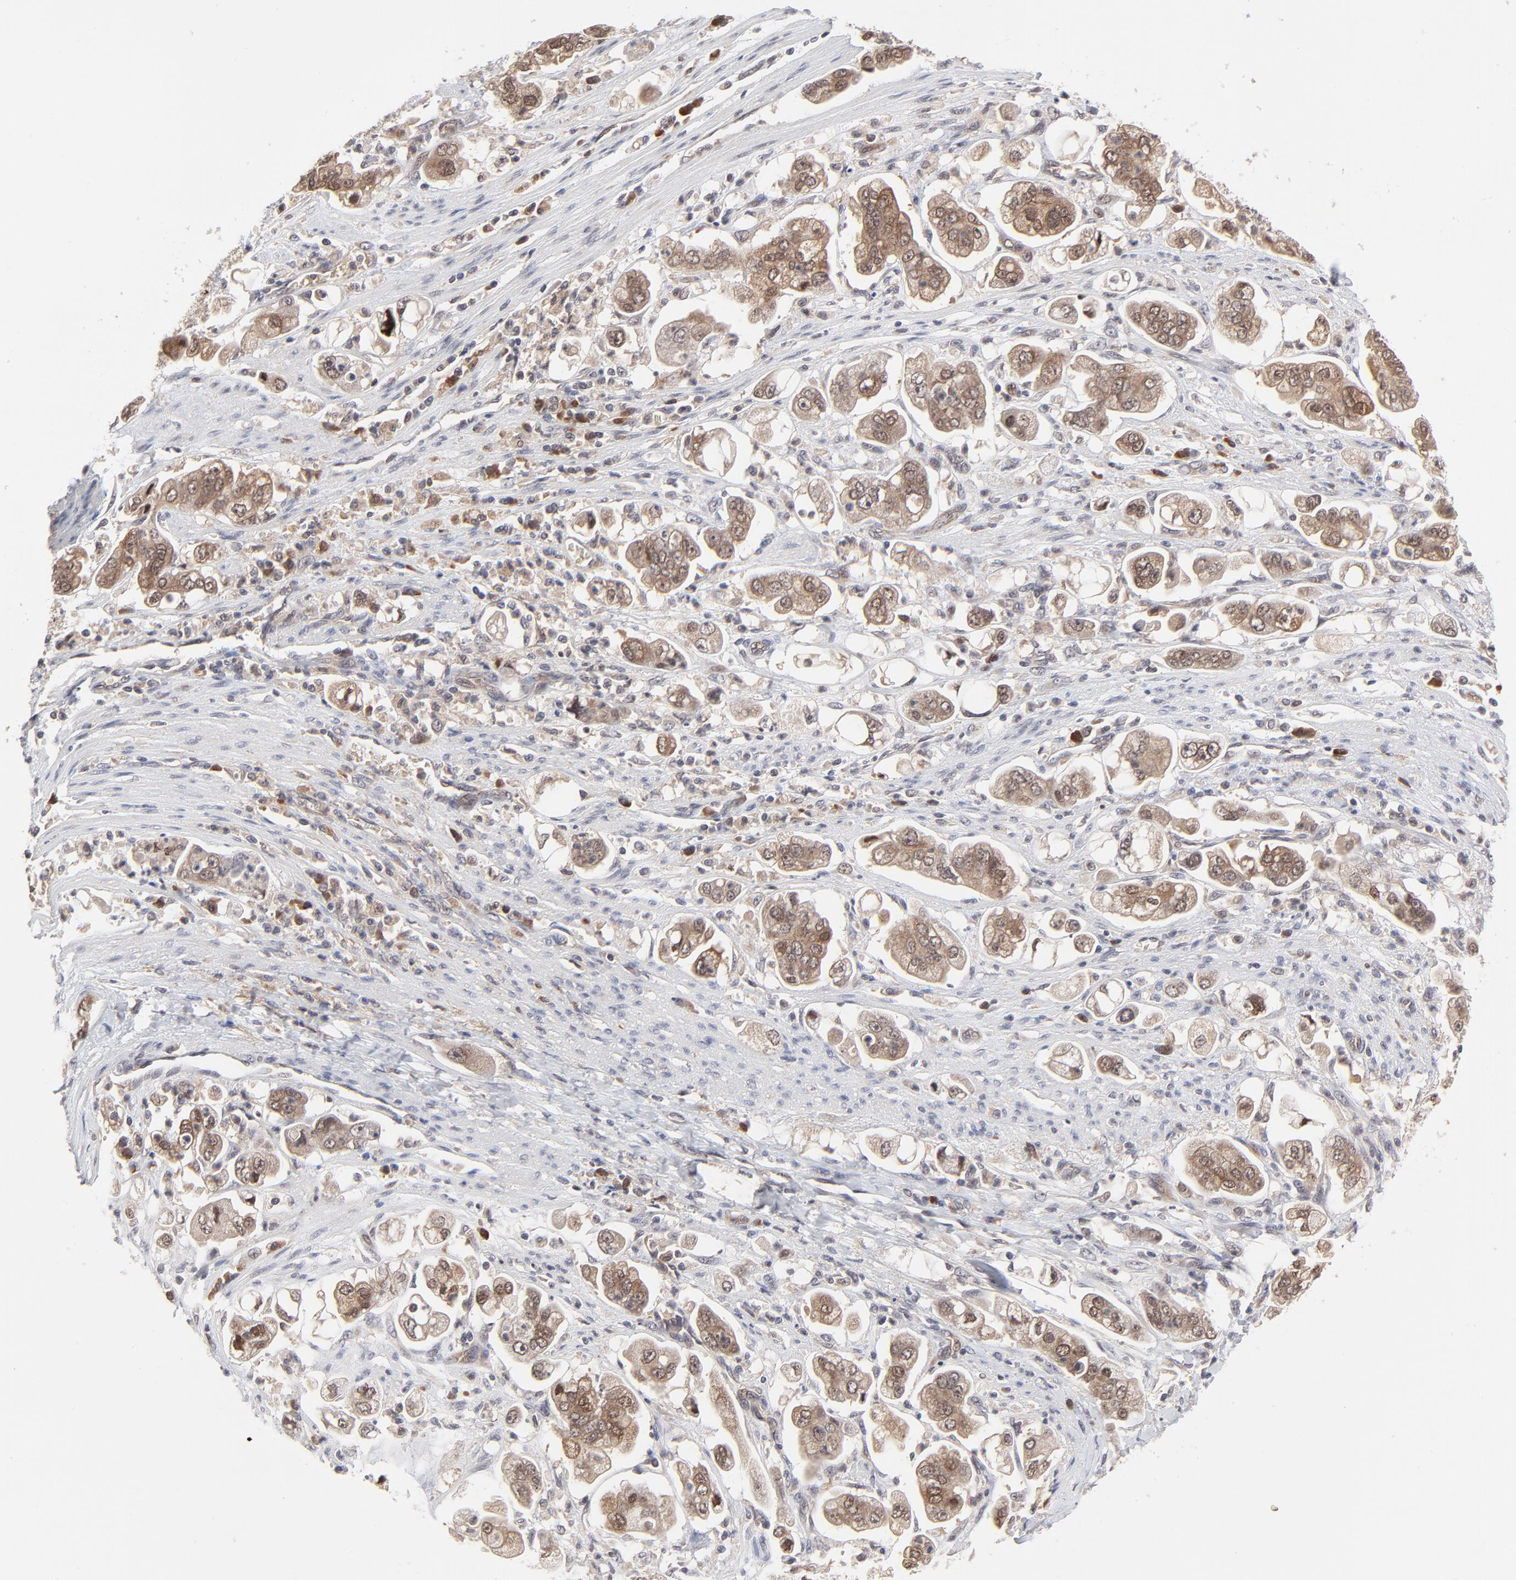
{"staining": {"intensity": "moderate", "quantity": ">75%", "location": "cytoplasmic/membranous,nuclear"}, "tissue": "stomach cancer", "cell_type": "Tumor cells", "image_type": "cancer", "snomed": [{"axis": "morphology", "description": "Adenocarcinoma, NOS"}, {"axis": "topography", "description": "Stomach"}], "caption": "Protein expression analysis of adenocarcinoma (stomach) reveals moderate cytoplasmic/membranous and nuclear positivity in approximately >75% of tumor cells.", "gene": "CASP10", "patient": {"sex": "male", "age": 62}}